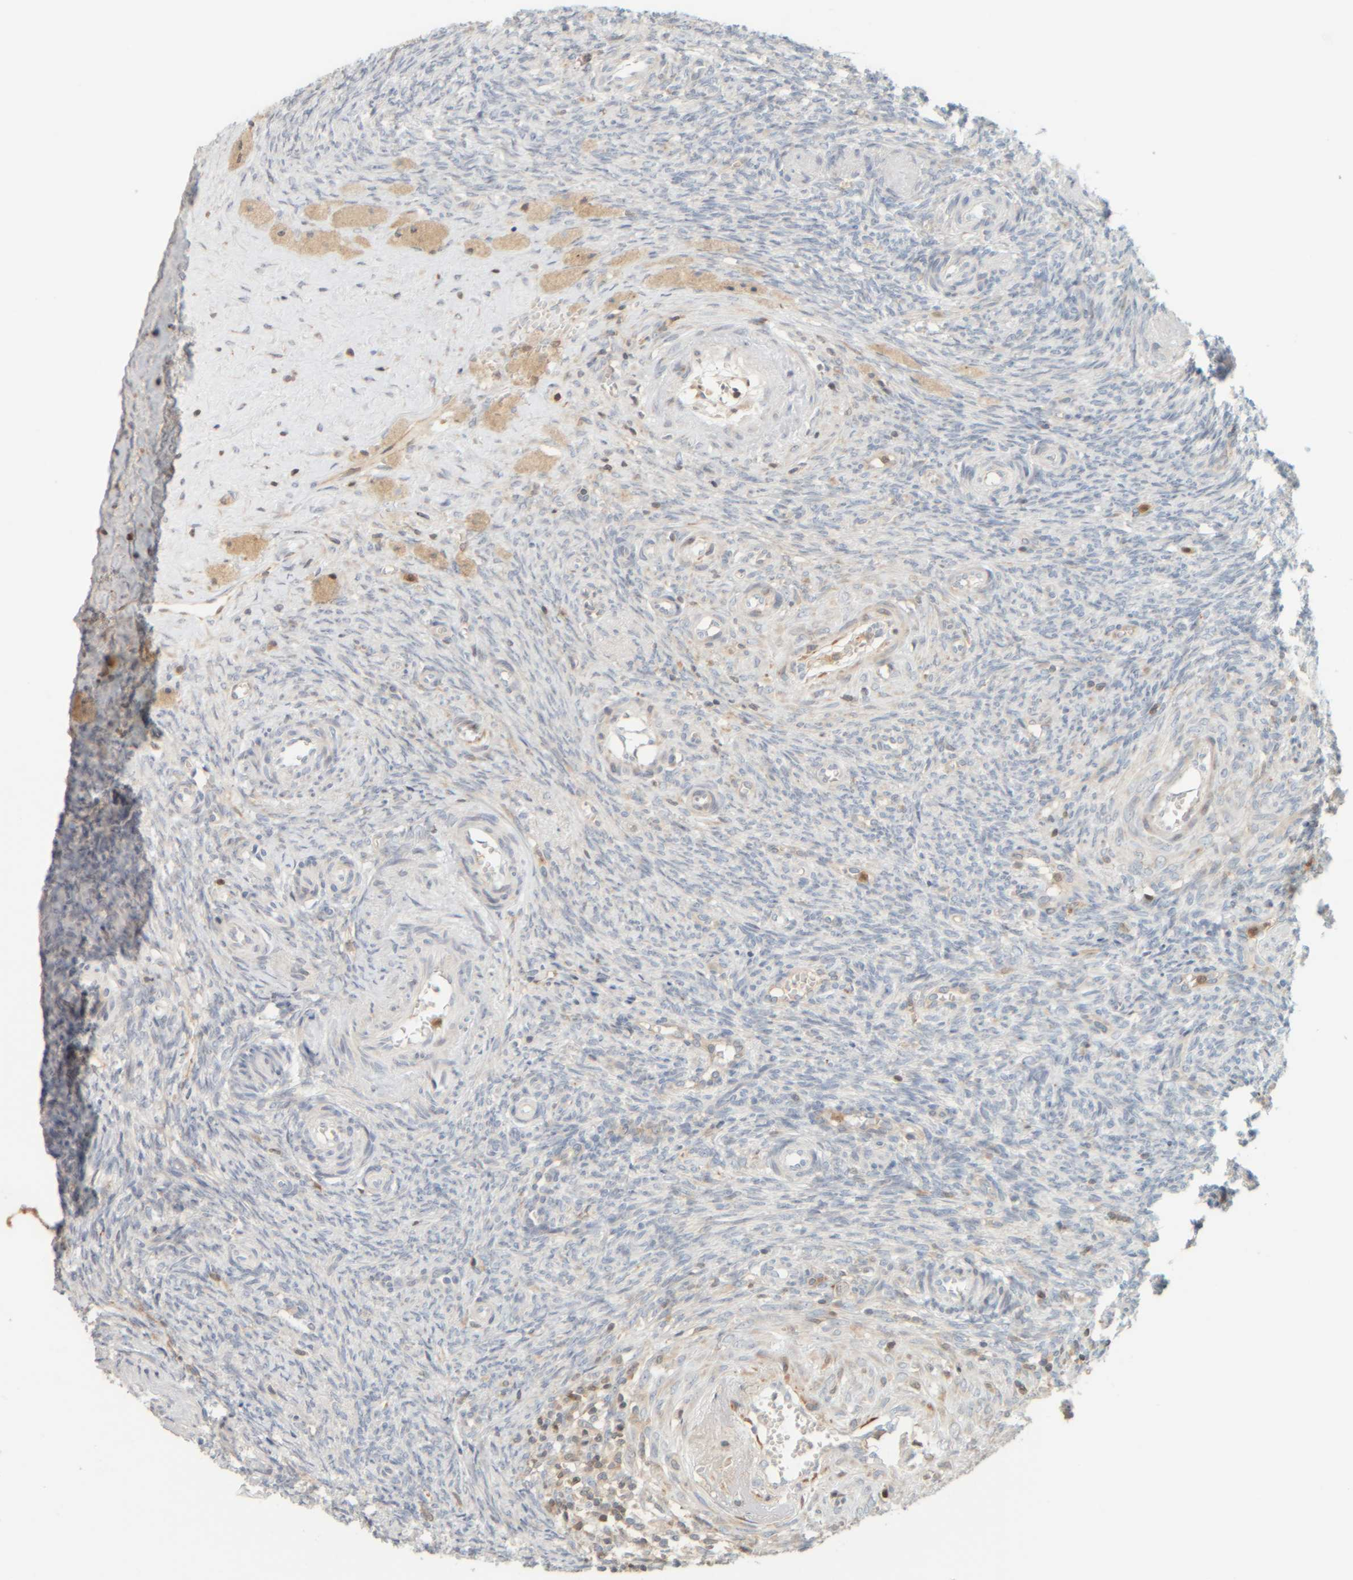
{"staining": {"intensity": "moderate", "quantity": "25%-75%", "location": "cytoplasmic/membranous"}, "tissue": "ovary", "cell_type": "Follicle cells", "image_type": "normal", "snomed": [{"axis": "morphology", "description": "Normal tissue, NOS"}, {"axis": "topography", "description": "Ovary"}], "caption": "IHC image of normal ovary: ovary stained using immunohistochemistry (IHC) shows medium levels of moderate protein expression localized specifically in the cytoplasmic/membranous of follicle cells, appearing as a cytoplasmic/membranous brown color.", "gene": "AARSD1", "patient": {"sex": "female", "age": 41}}